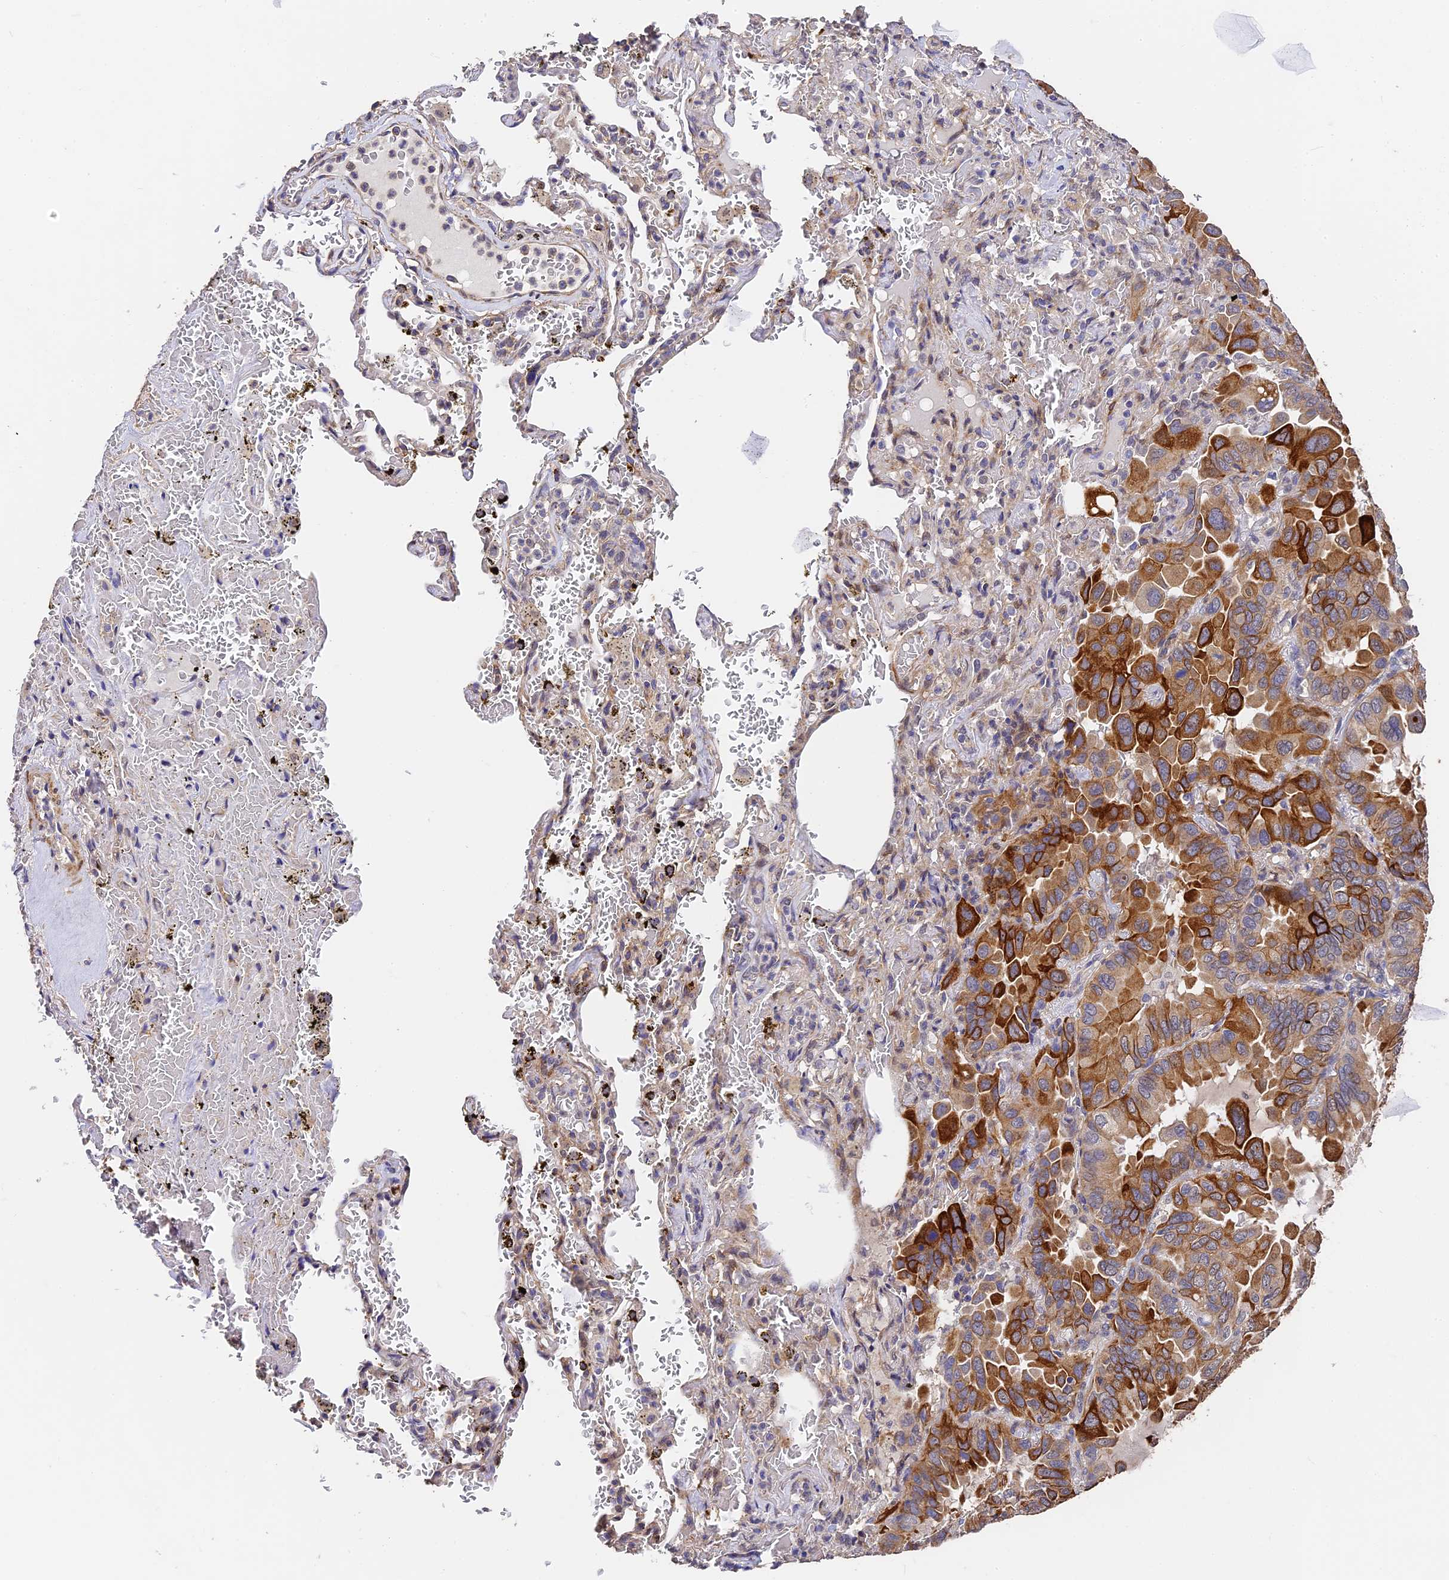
{"staining": {"intensity": "strong", "quantity": "25%-75%", "location": "cytoplasmic/membranous"}, "tissue": "lung cancer", "cell_type": "Tumor cells", "image_type": "cancer", "snomed": [{"axis": "morphology", "description": "Adenocarcinoma, NOS"}, {"axis": "topography", "description": "Lung"}], "caption": "Immunohistochemistry (IHC) of human lung adenocarcinoma exhibits high levels of strong cytoplasmic/membranous positivity in approximately 25%-75% of tumor cells. (DAB (3,3'-diaminobenzidine) IHC, brown staining for protein, blue staining for nuclei).", "gene": "SLC11A1", "patient": {"sex": "male", "age": 64}}